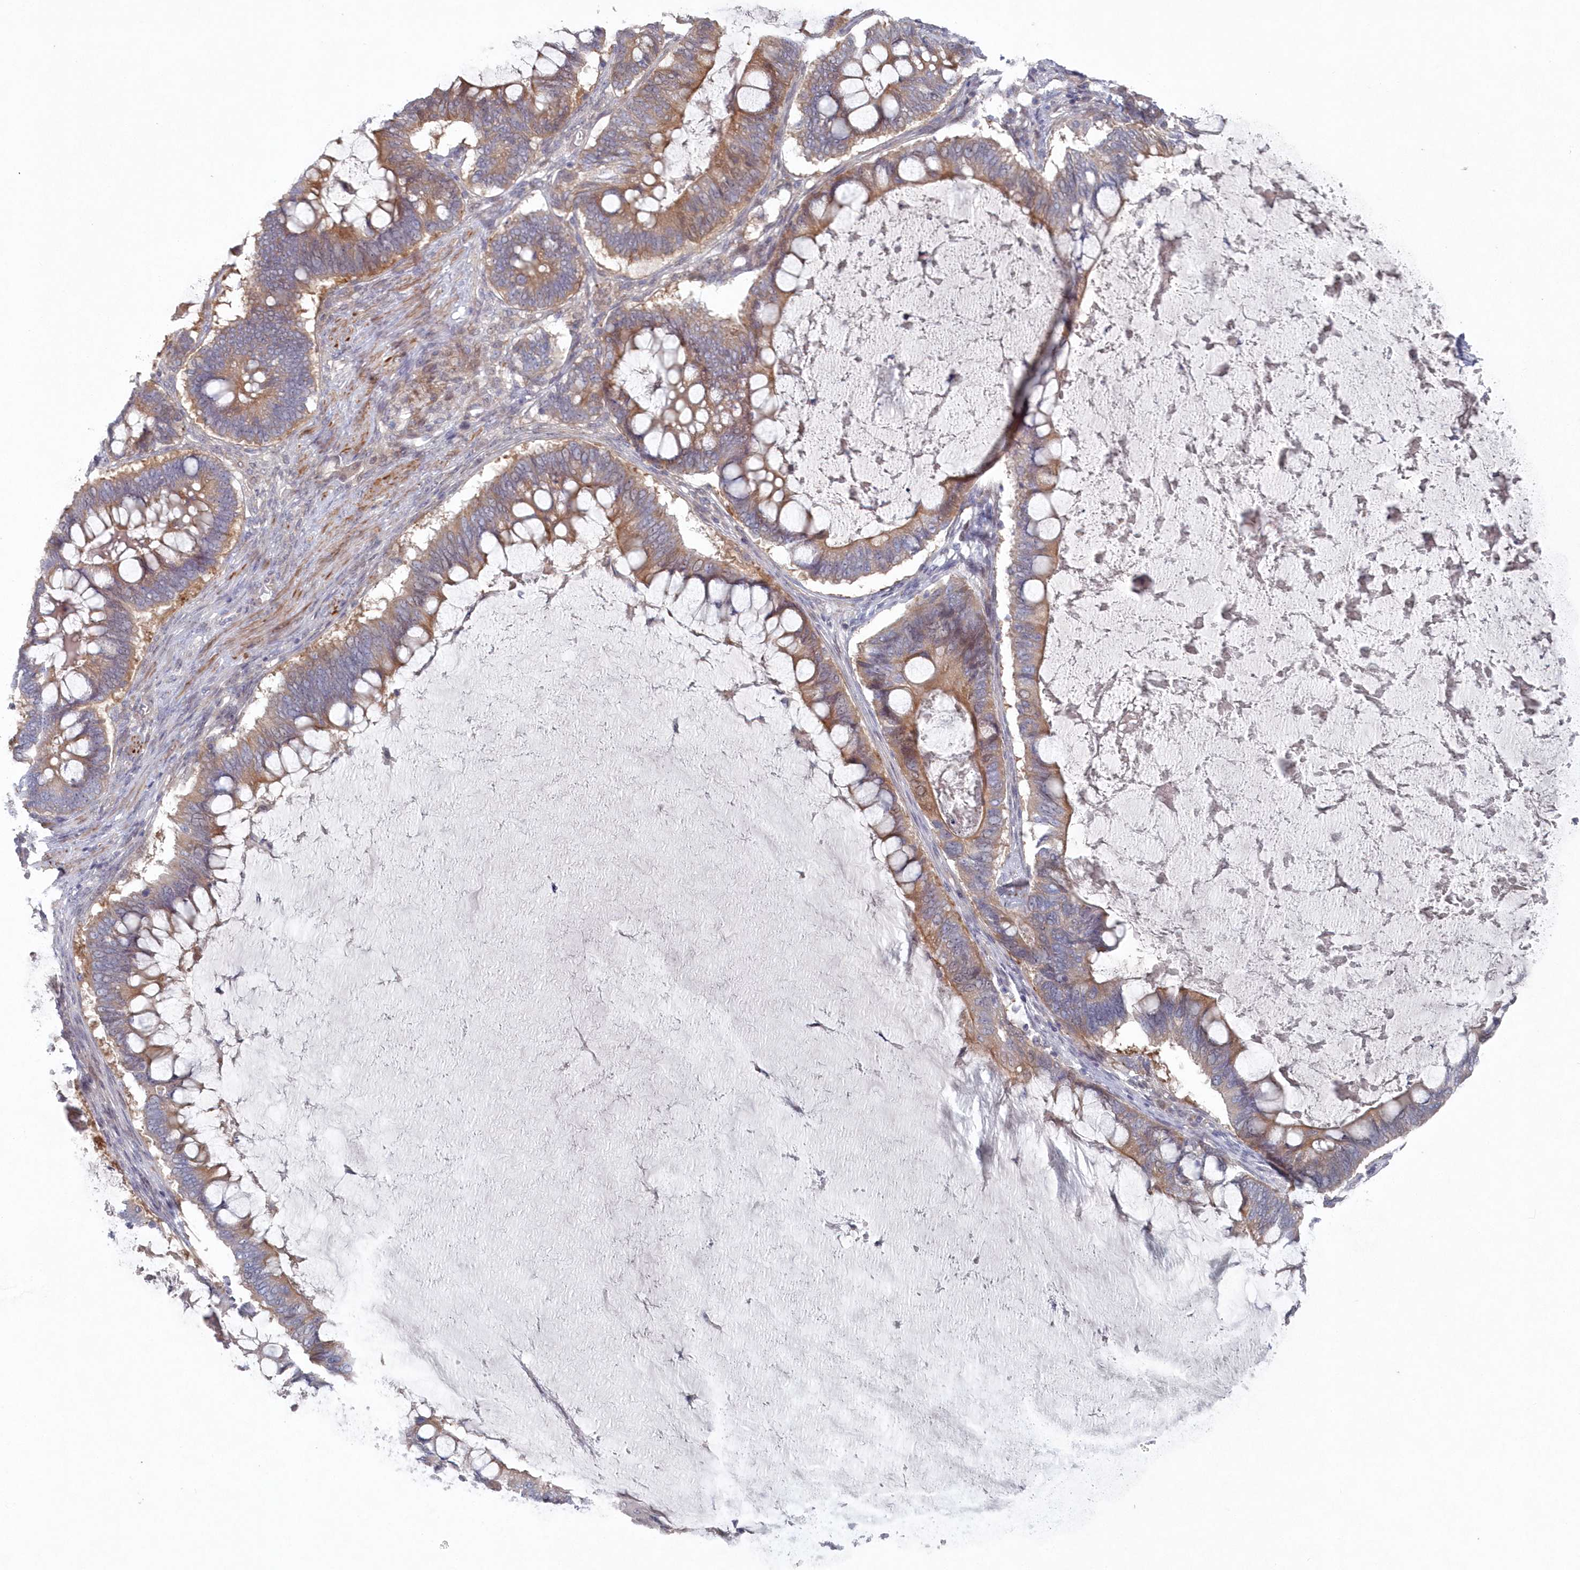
{"staining": {"intensity": "moderate", "quantity": ">75%", "location": "cytoplasmic/membranous"}, "tissue": "ovarian cancer", "cell_type": "Tumor cells", "image_type": "cancer", "snomed": [{"axis": "morphology", "description": "Cystadenocarcinoma, mucinous, NOS"}, {"axis": "topography", "description": "Ovary"}], "caption": "A medium amount of moderate cytoplasmic/membranous positivity is appreciated in about >75% of tumor cells in ovarian mucinous cystadenocarcinoma tissue.", "gene": "KIAA1586", "patient": {"sex": "female", "age": 61}}